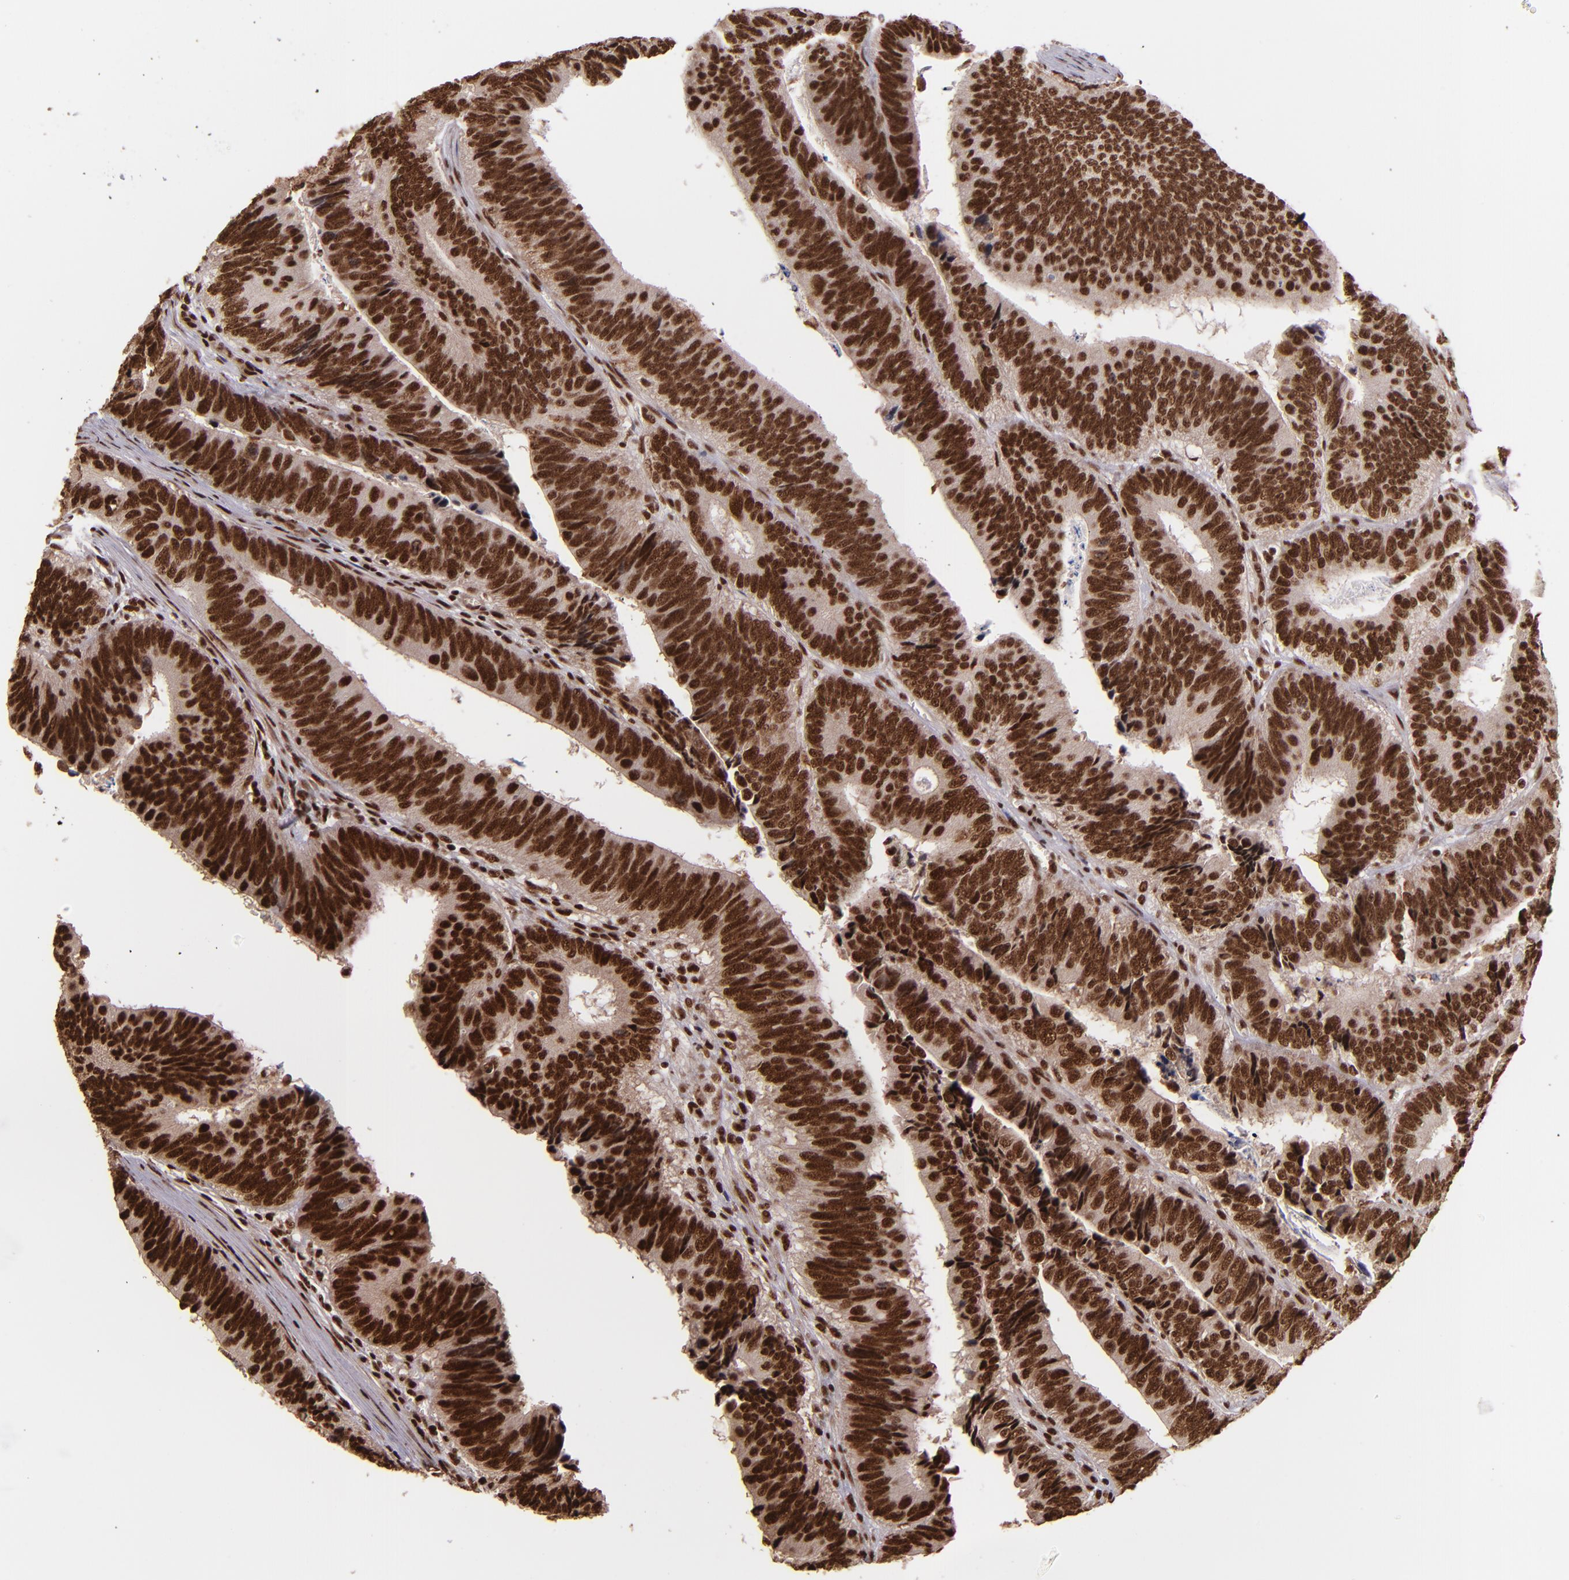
{"staining": {"intensity": "strong", "quantity": ">75%", "location": "cytoplasmic/membranous,nuclear"}, "tissue": "colorectal cancer", "cell_type": "Tumor cells", "image_type": "cancer", "snomed": [{"axis": "morphology", "description": "Adenocarcinoma, NOS"}, {"axis": "topography", "description": "Colon"}], "caption": "Brown immunohistochemical staining in colorectal cancer demonstrates strong cytoplasmic/membranous and nuclear expression in approximately >75% of tumor cells.", "gene": "PQBP1", "patient": {"sex": "male", "age": 72}}